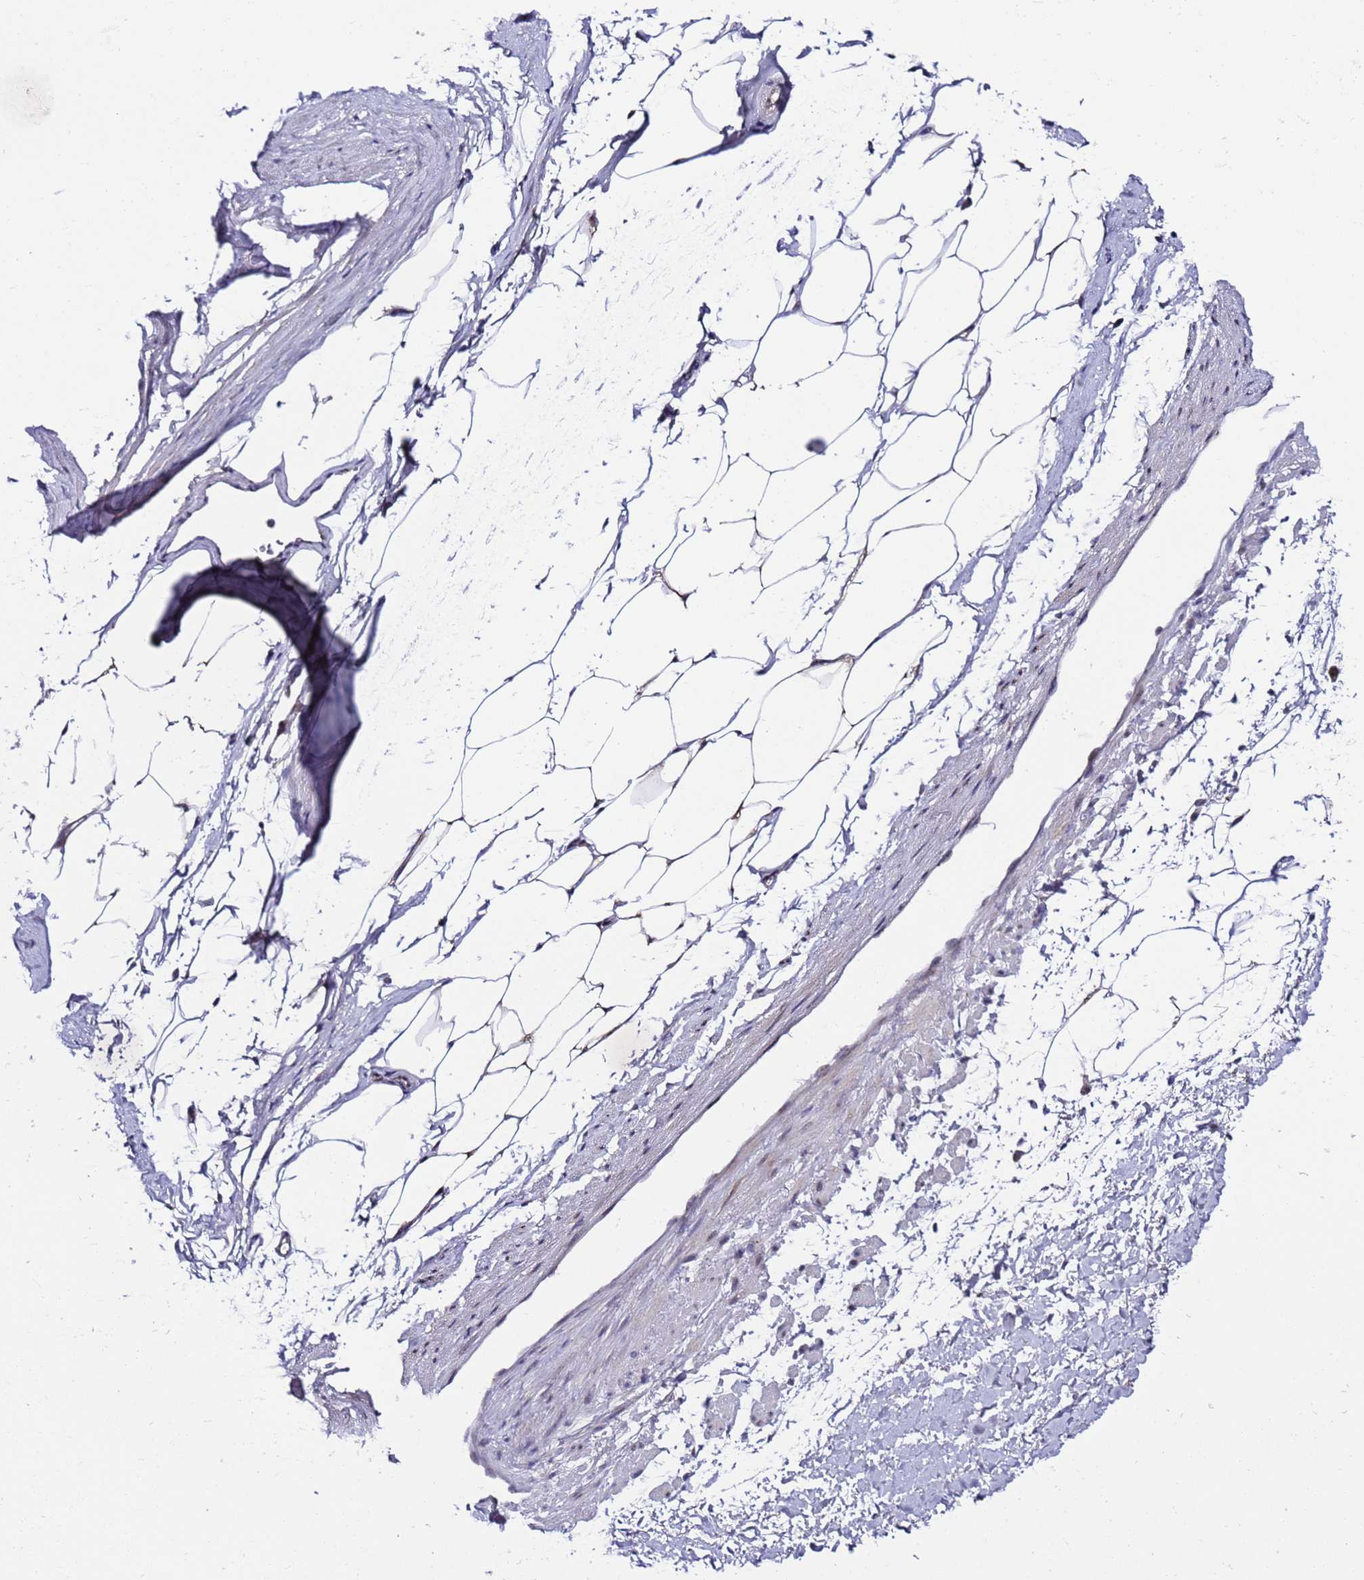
{"staining": {"intensity": "negative", "quantity": "none", "location": "none"}, "tissue": "adipose tissue", "cell_type": "Adipocytes", "image_type": "normal", "snomed": [{"axis": "morphology", "description": "Normal tissue, NOS"}, {"axis": "morphology", "description": "Adenocarcinoma, Low grade"}, {"axis": "topography", "description": "Prostate"}, {"axis": "topography", "description": "Peripheral nerve tissue"}], "caption": "Protein analysis of normal adipose tissue reveals no significant positivity in adipocytes. (DAB (3,3'-diaminobenzidine) immunohistochemistry, high magnification).", "gene": "C19orf47", "patient": {"sex": "male", "age": 63}}